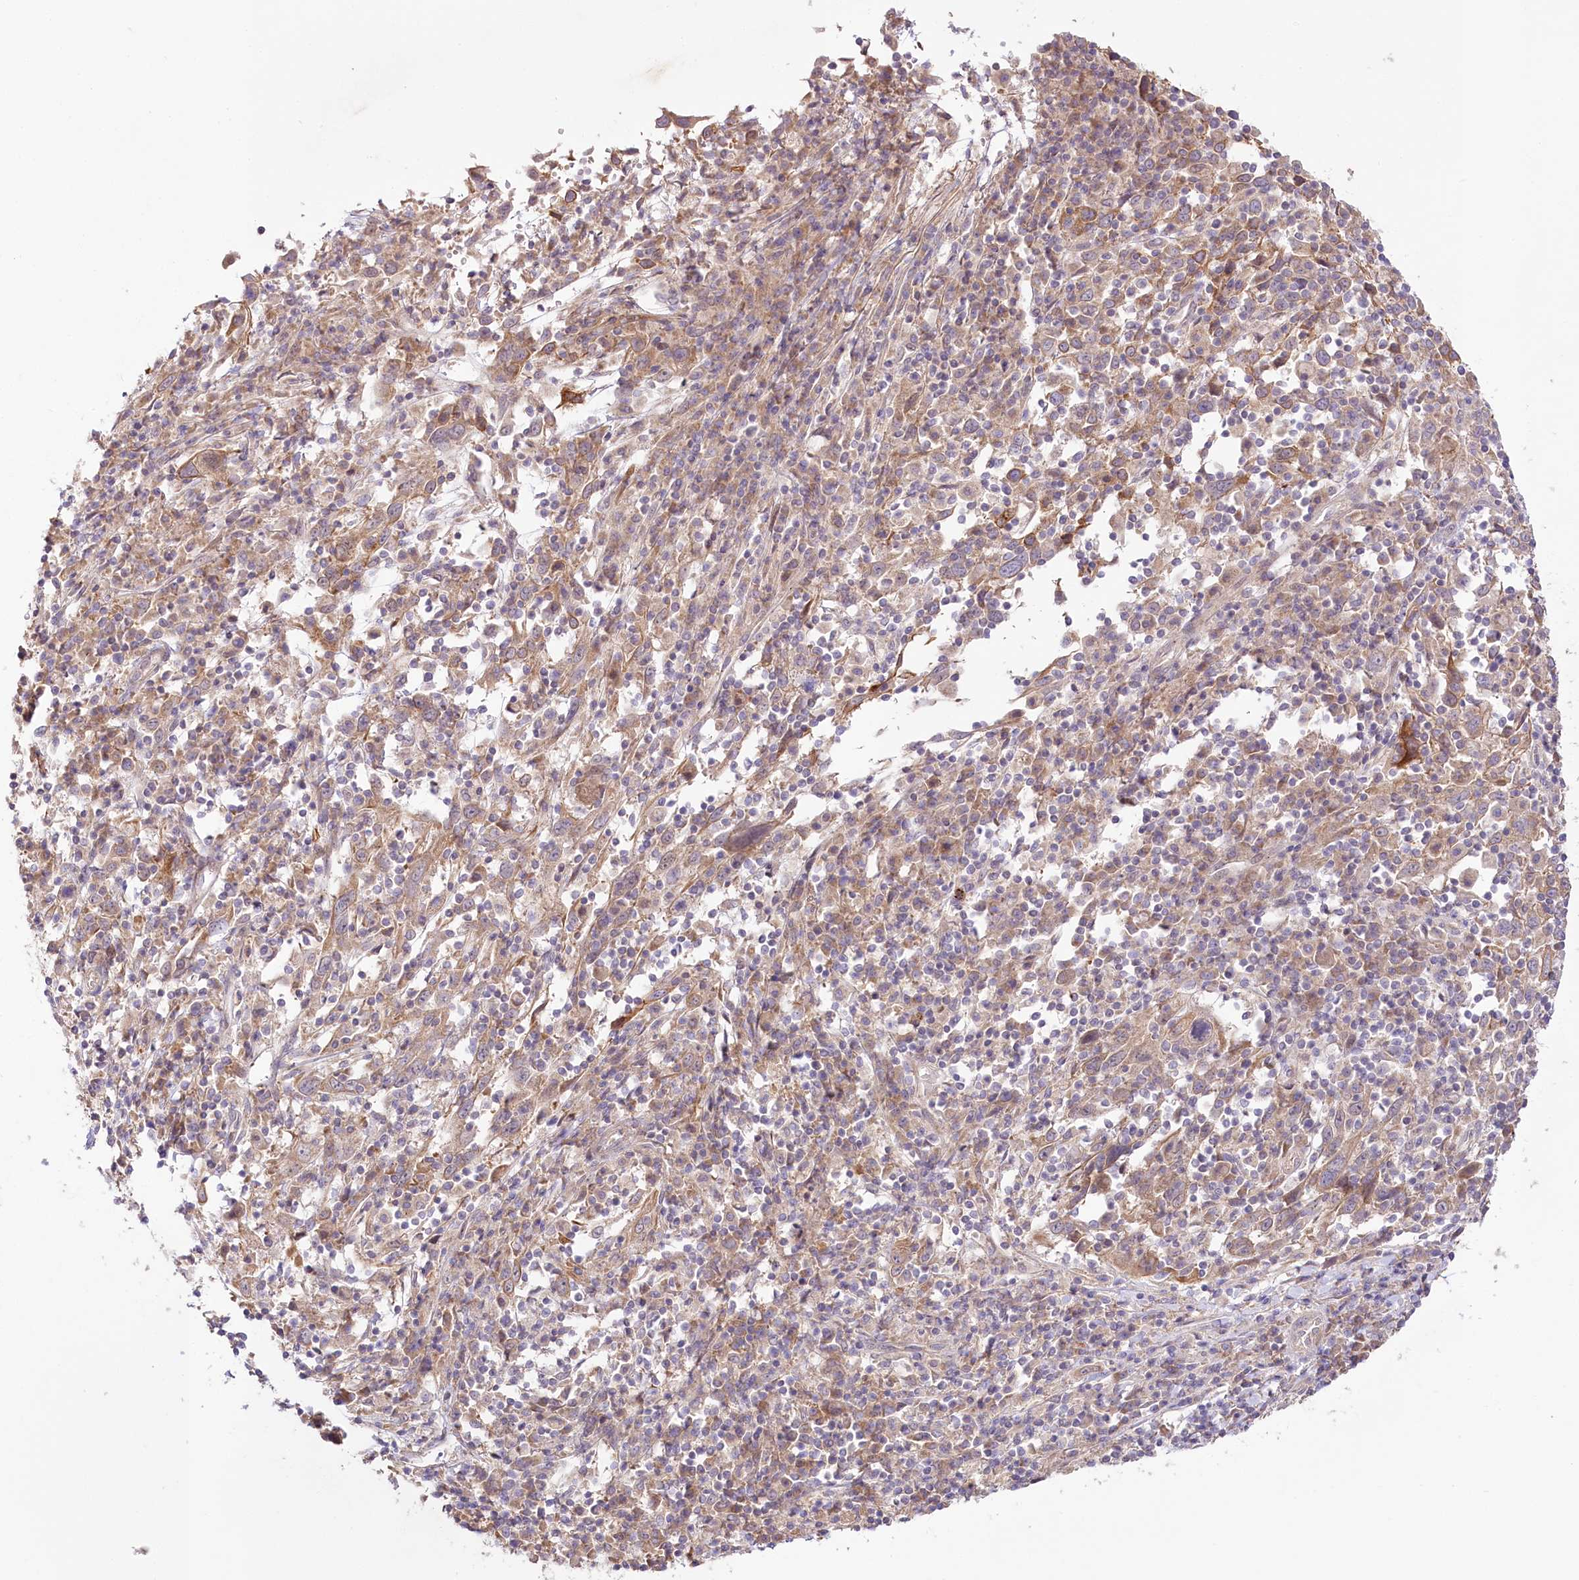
{"staining": {"intensity": "moderate", "quantity": "25%-75%", "location": "cytoplasmic/membranous"}, "tissue": "cervical cancer", "cell_type": "Tumor cells", "image_type": "cancer", "snomed": [{"axis": "morphology", "description": "Squamous cell carcinoma, NOS"}, {"axis": "topography", "description": "Cervix"}], "caption": "Squamous cell carcinoma (cervical) stained for a protein (brown) shows moderate cytoplasmic/membranous positive expression in about 25%-75% of tumor cells.", "gene": "PYROXD1", "patient": {"sex": "female", "age": 46}}